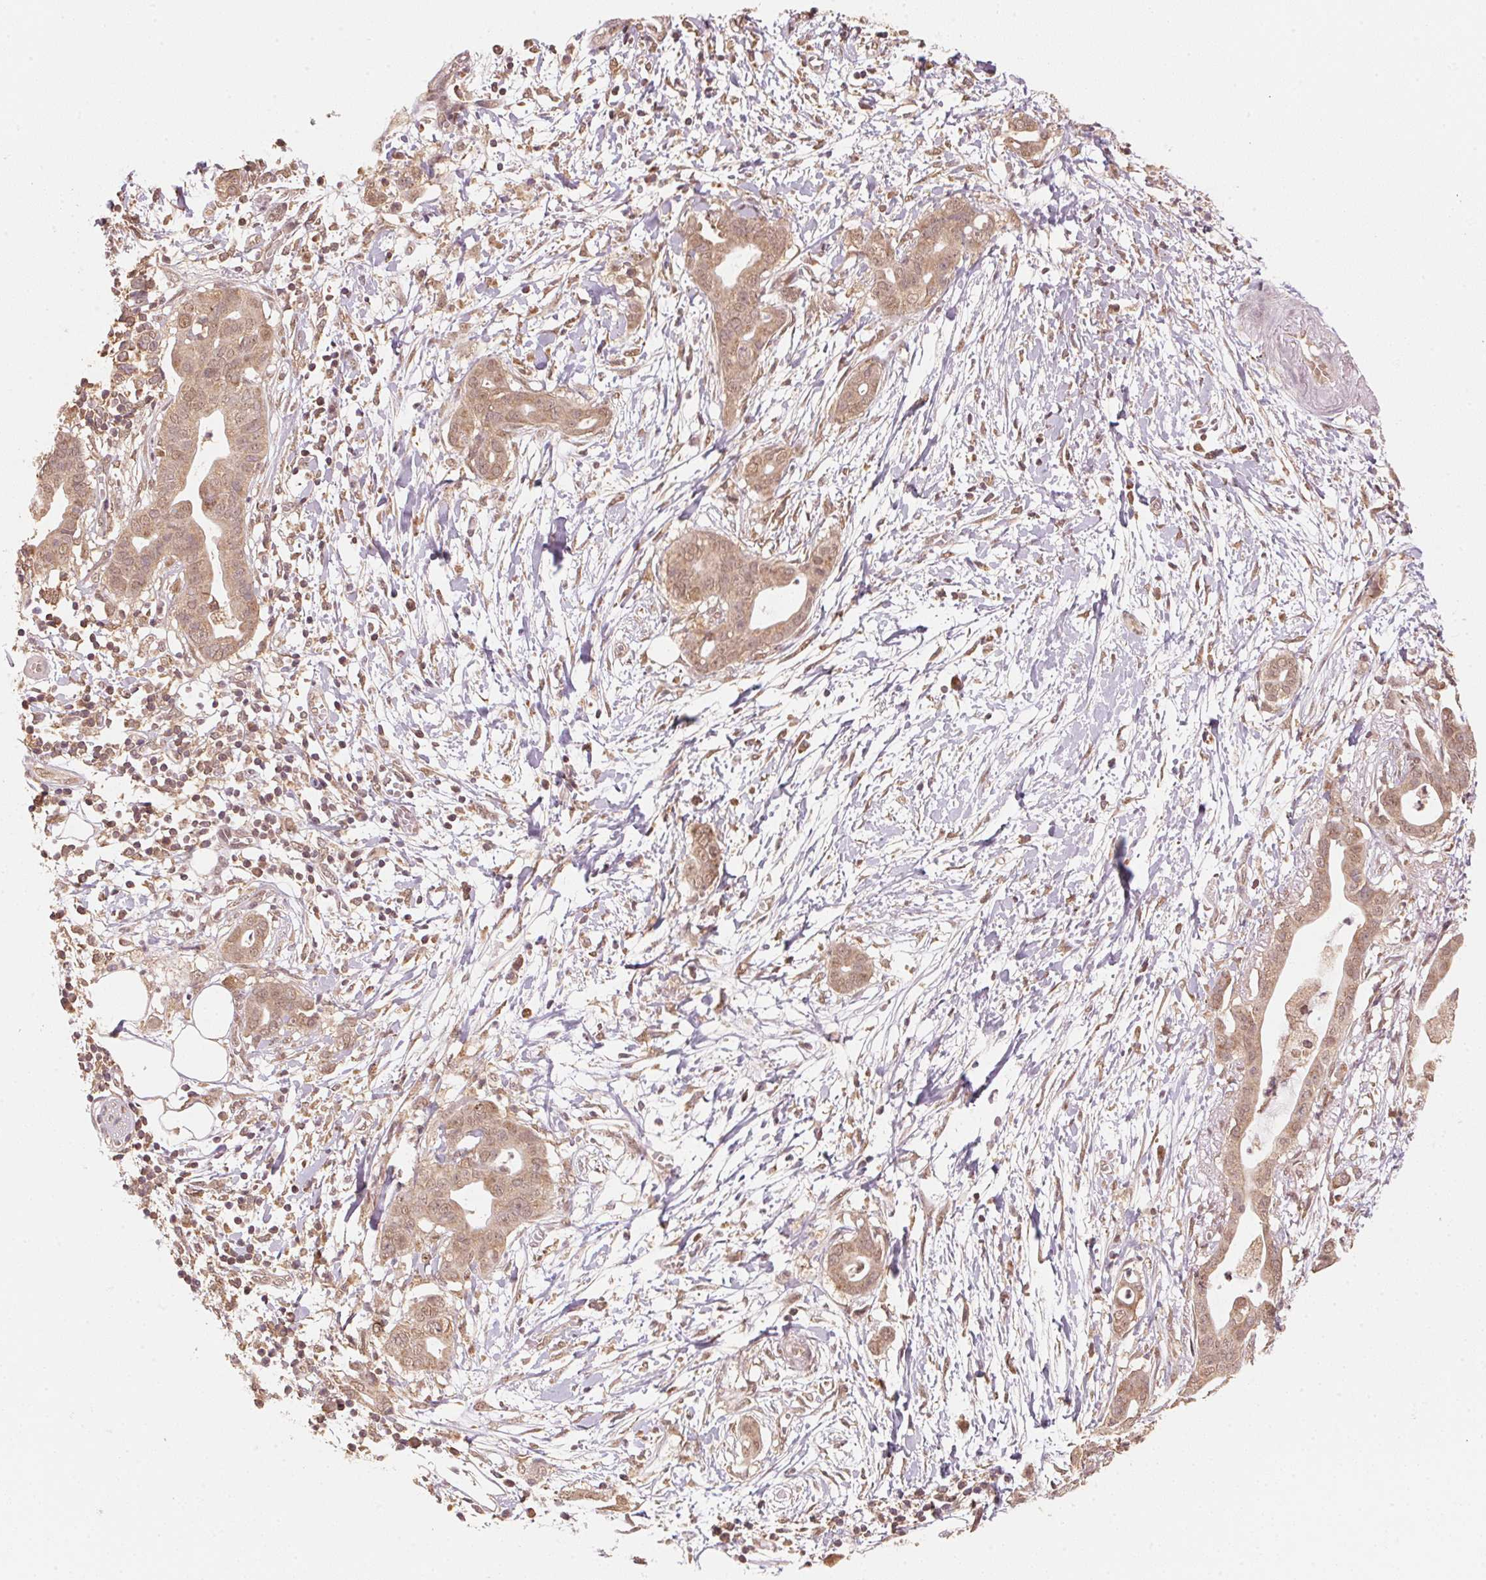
{"staining": {"intensity": "moderate", "quantity": ">75%", "location": "cytoplasmic/membranous,nuclear"}, "tissue": "pancreatic cancer", "cell_type": "Tumor cells", "image_type": "cancer", "snomed": [{"axis": "morphology", "description": "Adenocarcinoma, NOS"}, {"axis": "topography", "description": "Pancreas"}], "caption": "Immunohistochemical staining of pancreatic adenocarcinoma exhibits medium levels of moderate cytoplasmic/membranous and nuclear protein positivity in about >75% of tumor cells.", "gene": "C2orf73", "patient": {"sex": "male", "age": 61}}